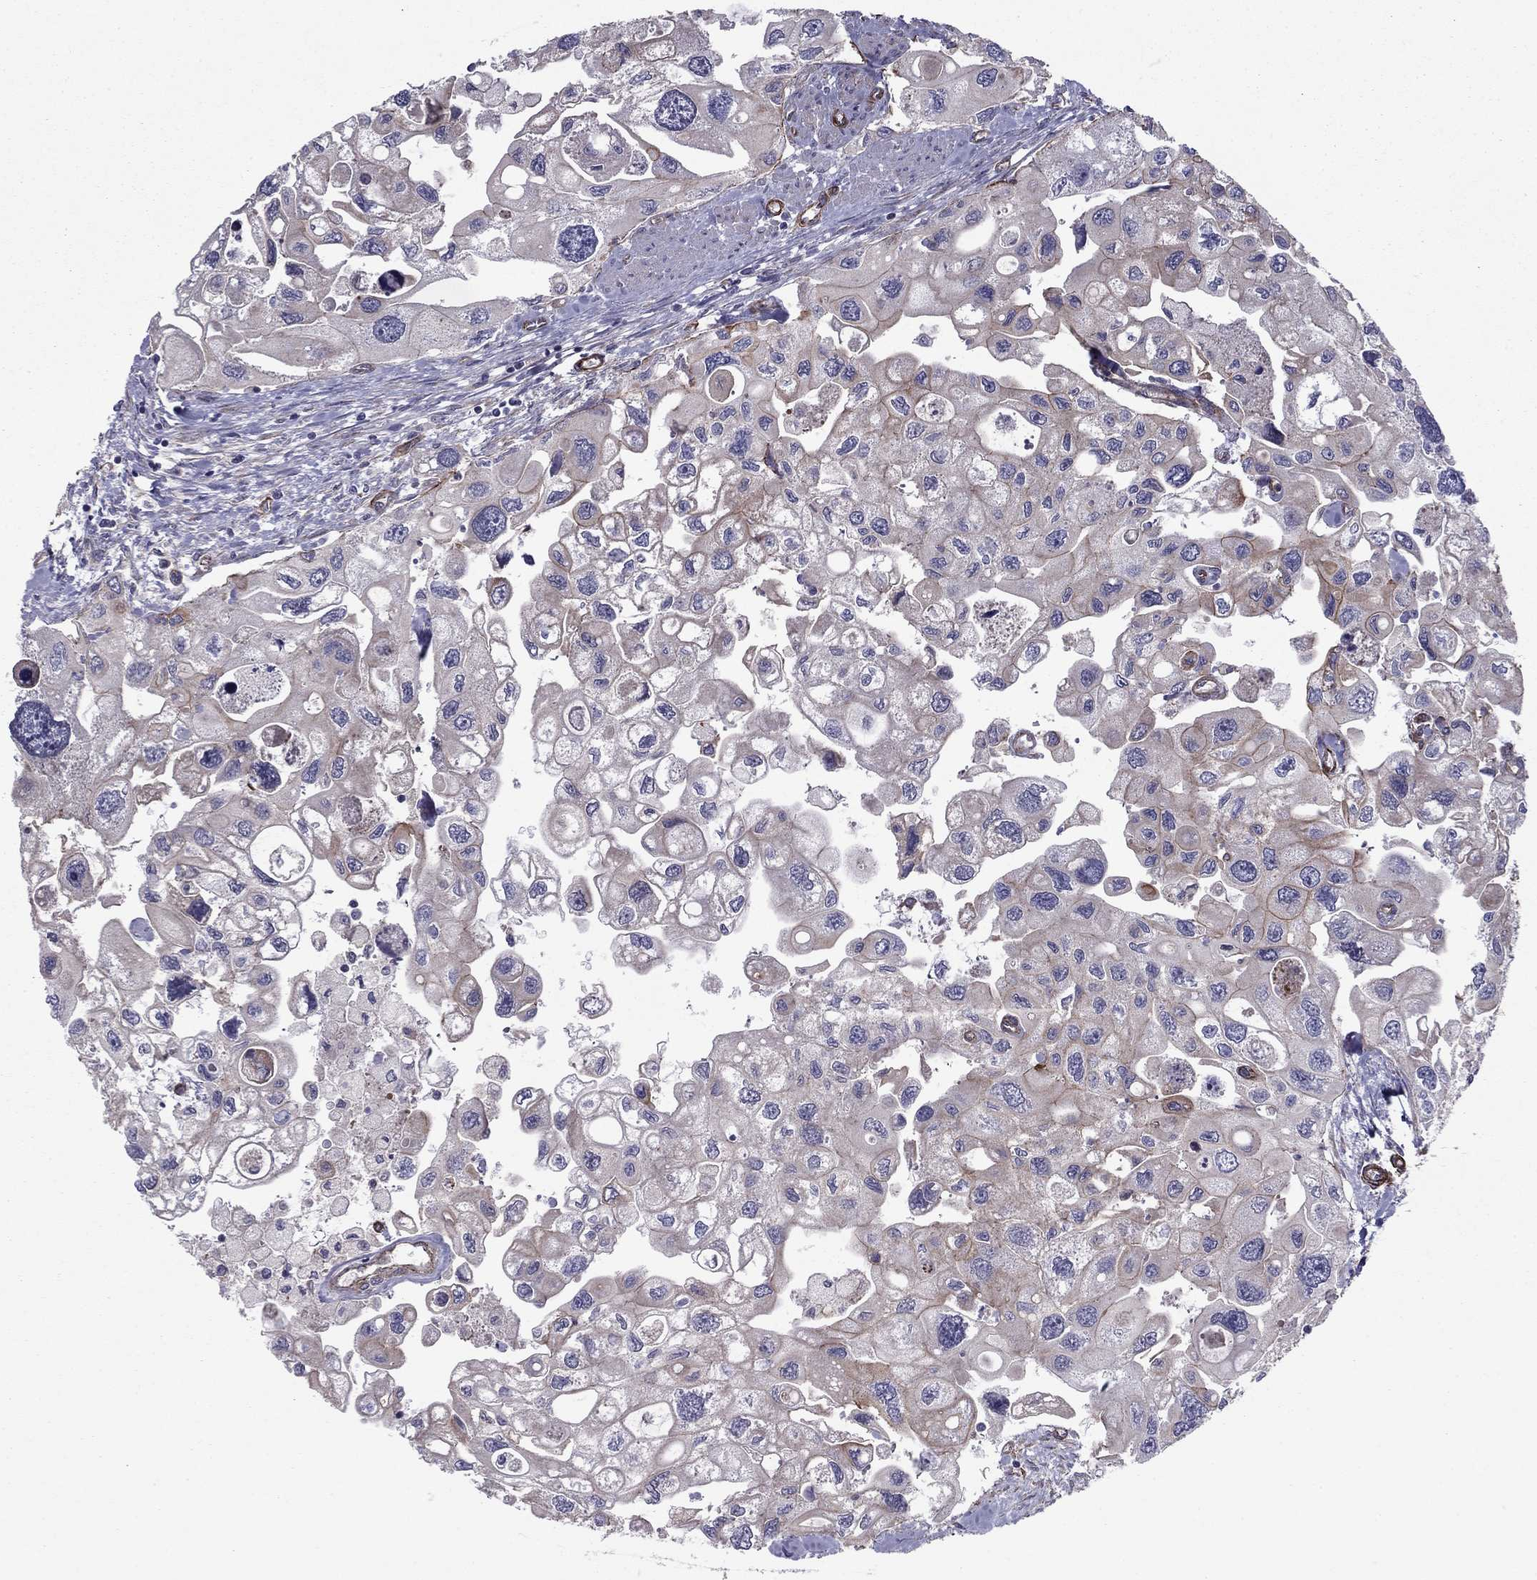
{"staining": {"intensity": "moderate", "quantity": "<25%", "location": "cytoplasmic/membranous"}, "tissue": "urothelial cancer", "cell_type": "Tumor cells", "image_type": "cancer", "snomed": [{"axis": "morphology", "description": "Urothelial carcinoma, High grade"}, {"axis": "topography", "description": "Urinary bladder"}], "caption": "Immunohistochemistry image of neoplastic tissue: human high-grade urothelial carcinoma stained using IHC demonstrates low levels of moderate protein expression localized specifically in the cytoplasmic/membranous of tumor cells, appearing as a cytoplasmic/membranous brown color.", "gene": "SHMT1", "patient": {"sex": "male", "age": 59}}